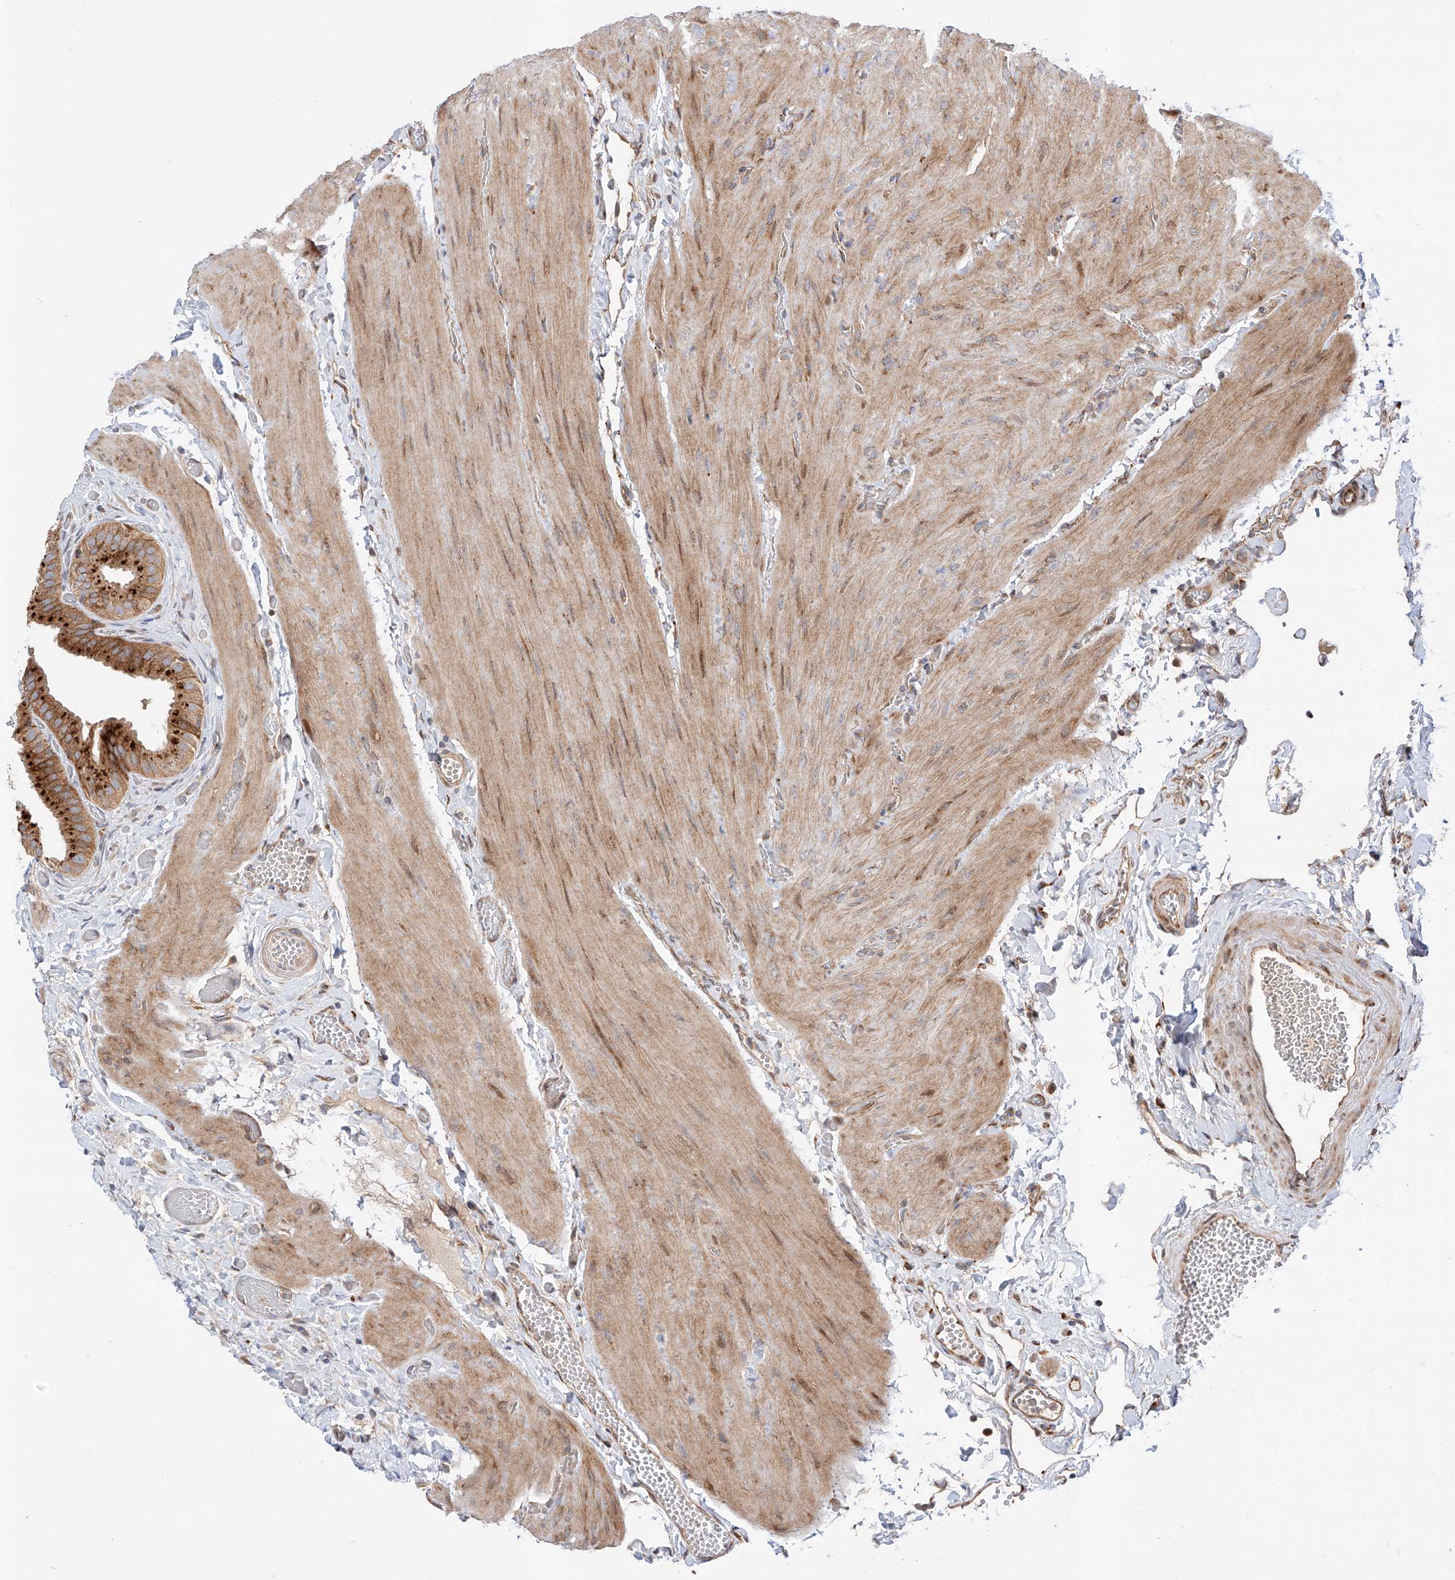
{"staining": {"intensity": "strong", "quantity": ">75%", "location": "cytoplasmic/membranous"}, "tissue": "gallbladder", "cell_type": "Glandular cells", "image_type": "normal", "snomed": [{"axis": "morphology", "description": "Normal tissue, NOS"}, {"axis": "topography", "description": "Gallbladder"}], "caption": "Immunohistochemistry histopathology image of benign gallbladder: human gallbladder stained using immunohistochemistry exhibits high levels of strong protein expression localized specifically in the cytoplasmic/membranous of glandular cells, appearing as a cytoplasmic/membranous brown color.", "gene": "DIRAS3", "patient": {"sex": "female", "age": 64}}